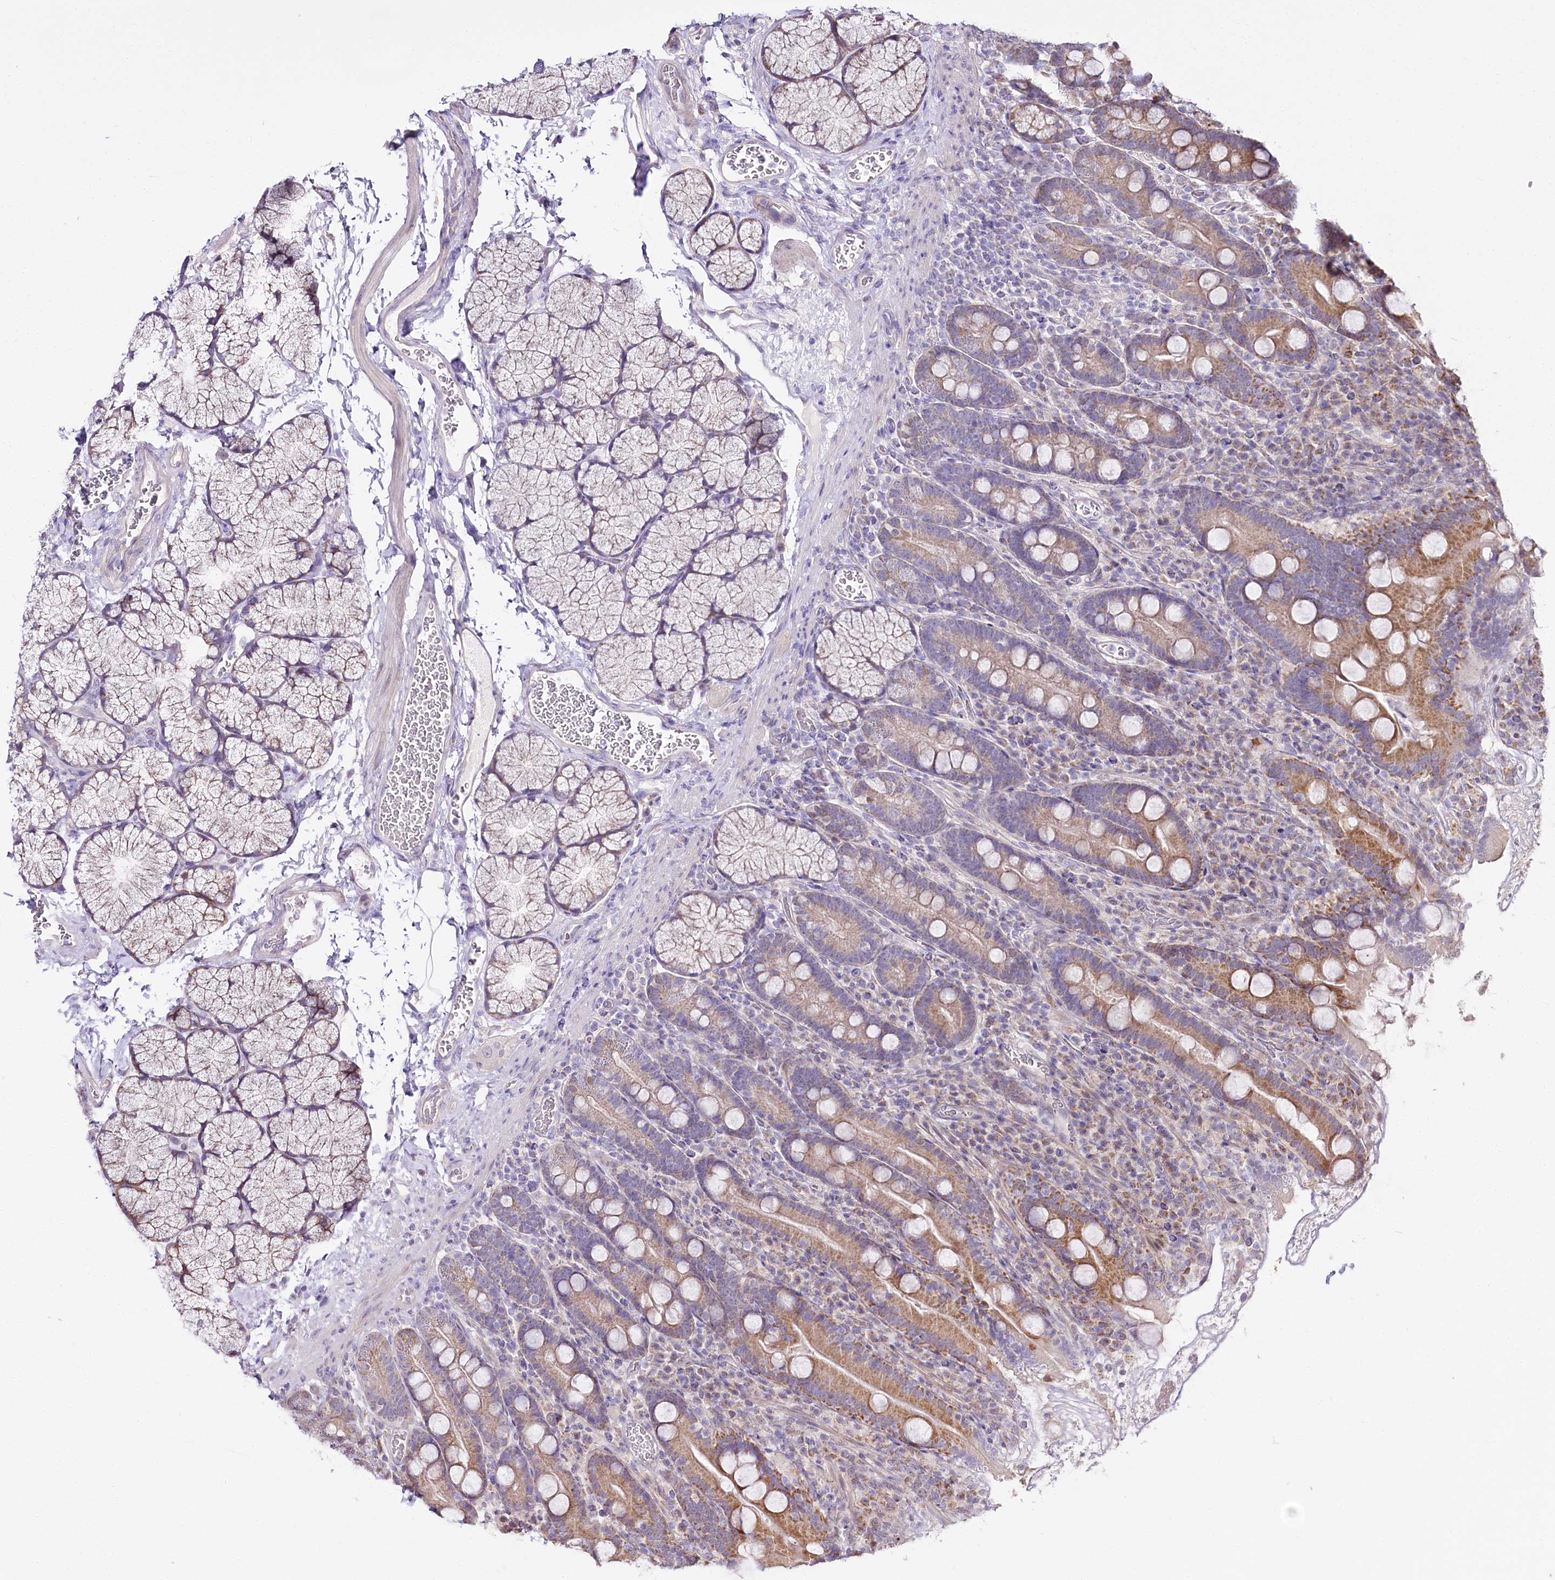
{"staining": {"intensity": "moderate", "quantity": ">75%", "location": "cytoplasmic/membranous"}, "tissue": "duodenum", "cell_type": "Glandular cells", "image_type": "normal", "snomed": [{"axis": "morphology", "description": "Normal tissue, NOS"}, {"axis": "topography", "description": "Duodenum"}], "caption": "Approximately >75% of glandular cells in benign duodenum show moderate cytoplasmic/membranous protein positivity as visualized by brown immunohistochemical staining.", "gene": "ZNF226", "patient": {"sex": "male", "age": 35}}